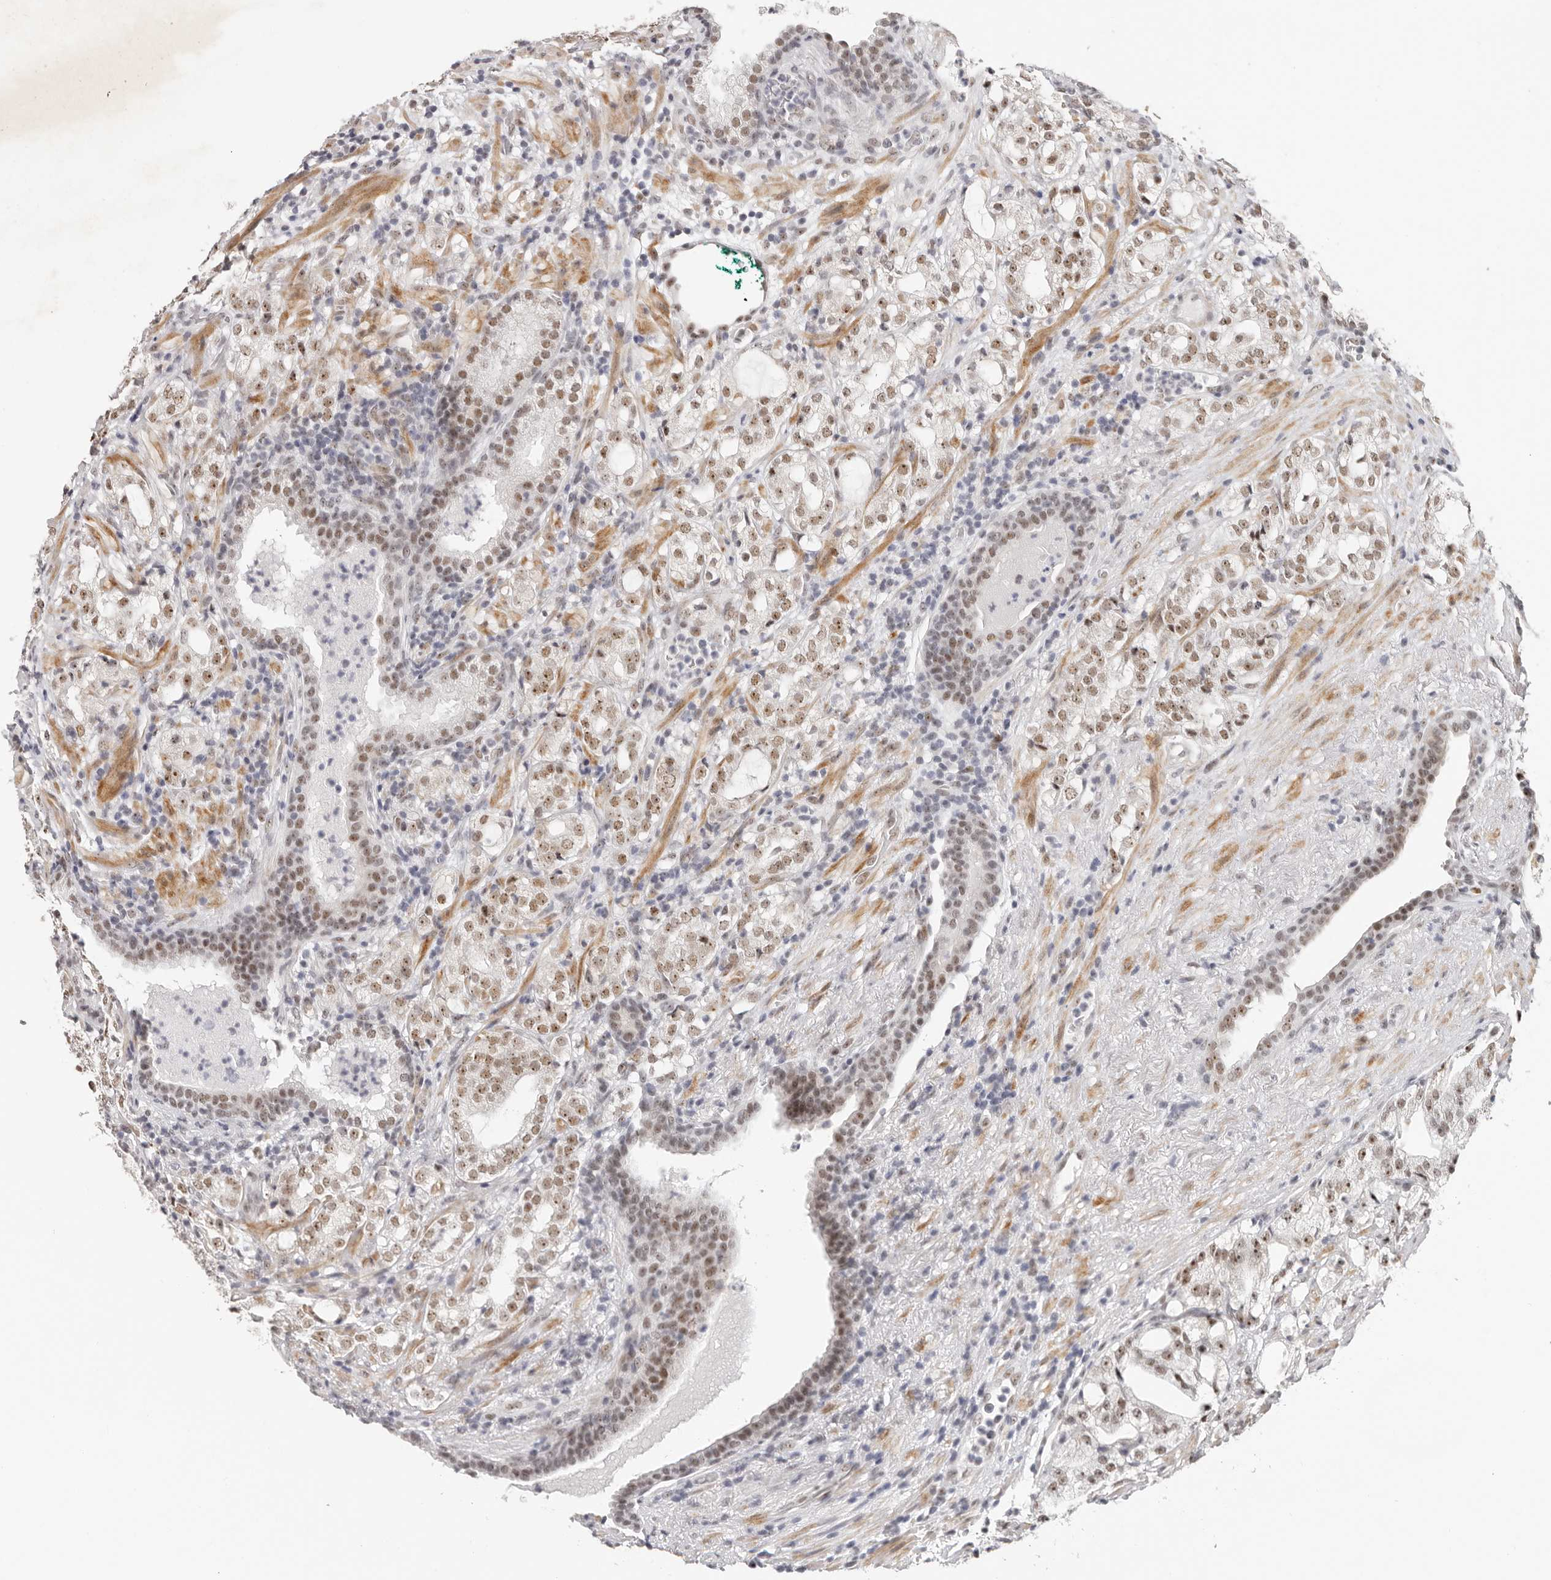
{"staining": {"intensity": "moderate", "quantity": ">75%", "location": "nuclear"}, "tissue": "prostate cancer", "cell_type": "Tumor cells", "image_type": "cancer", "snomed": [{"axis": "morphology", "description": "Adenocarcinoma, High grade"}, {"axis": "topography", "description": "Prostate"}], "caption": "Protein staining by immunohistochemistry (IHC) displays moderate nuclear positivity in approximately >75% of tumor cells in adenocarcinoma (high-grade) (prostate). (DAB (3,3'-diaminobenzidine) = brown stain, brightfield microscopy at high magnification).", "gene": "LARP7", "patient": {"sex": "male", "age": 64}}